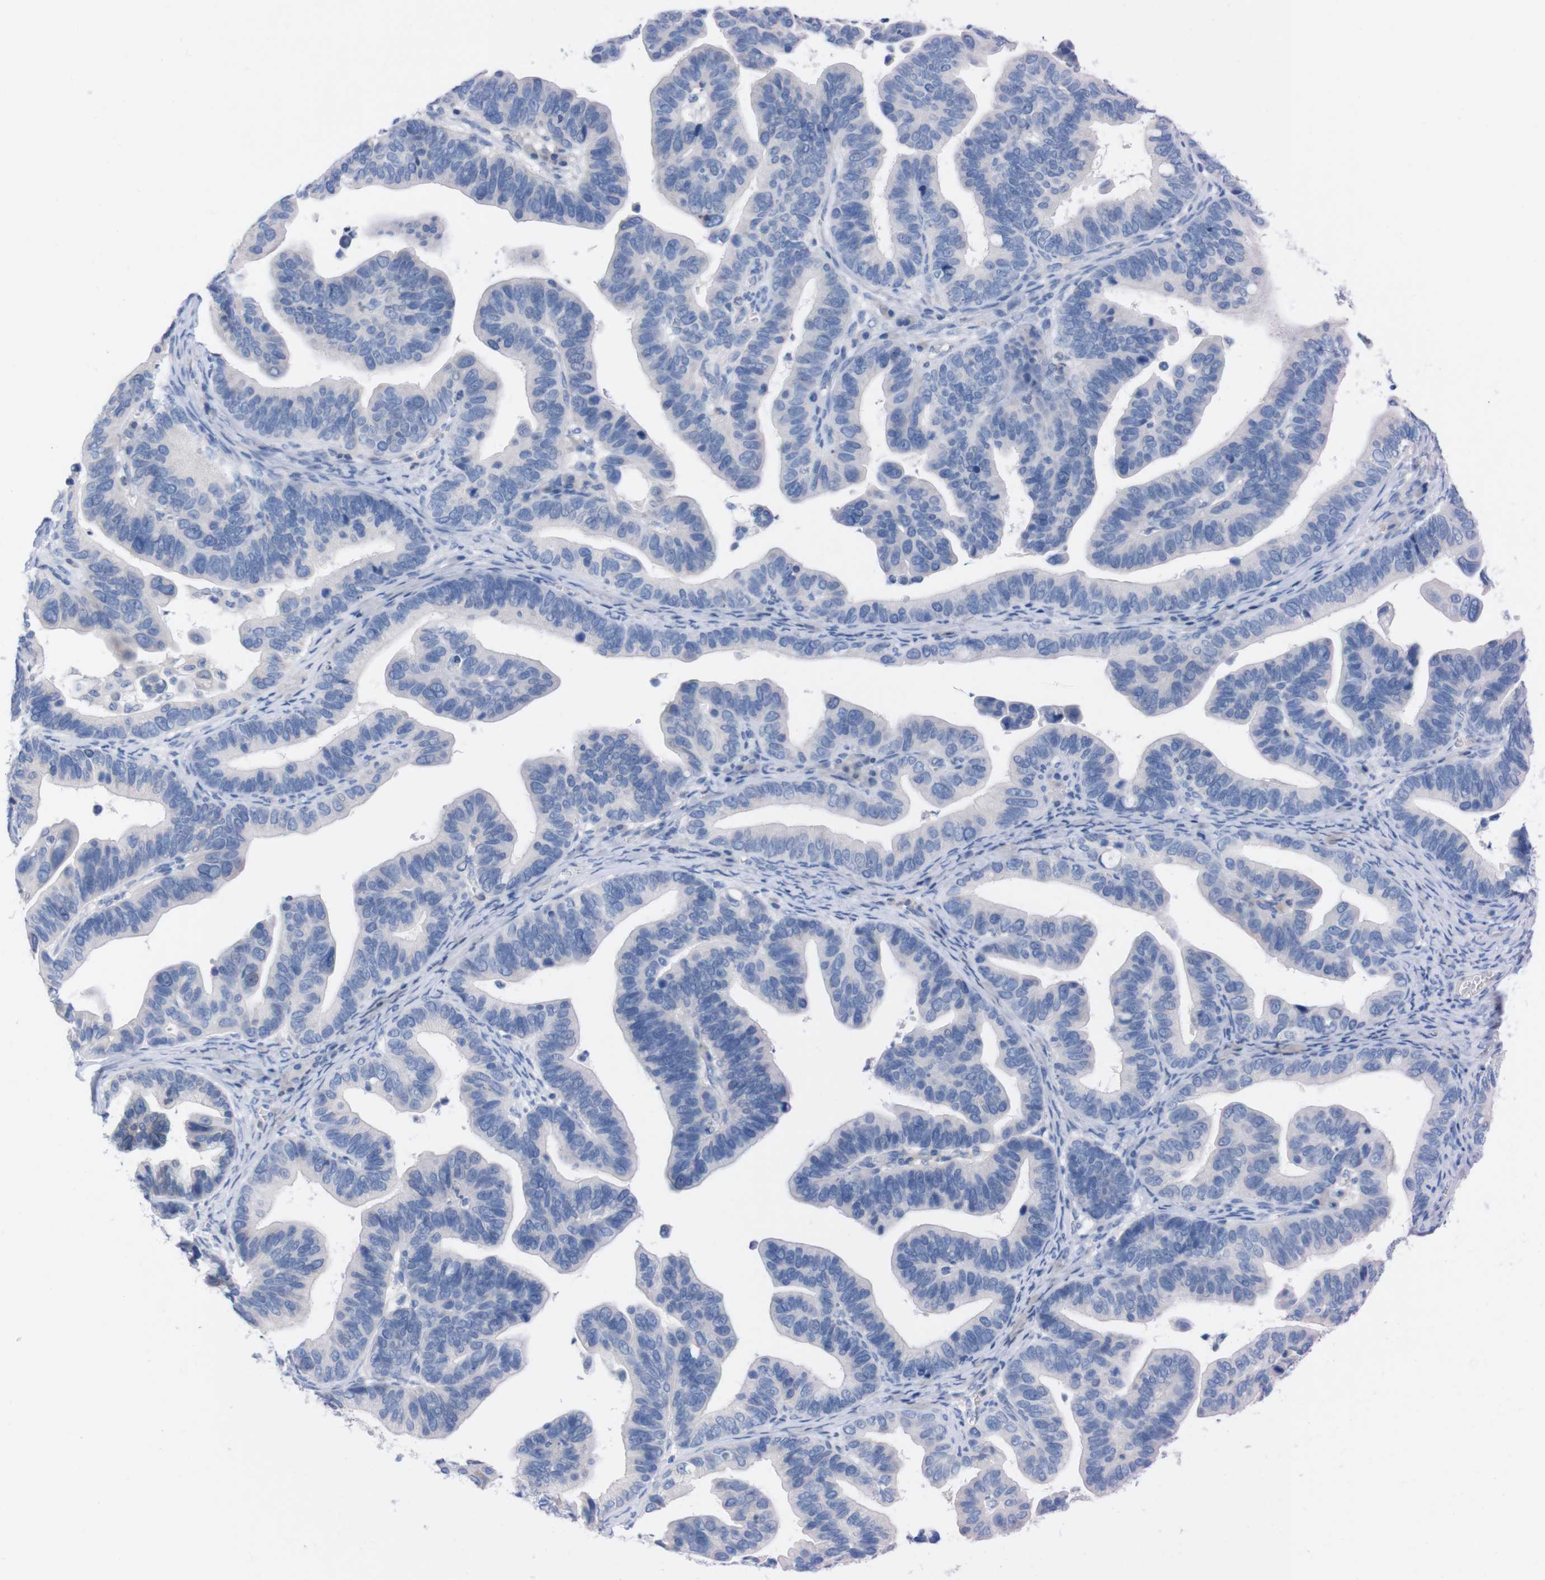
{"staining": {"intensity": "negative", "quantity": "none", "location": "none"}, "tissue": "ovarian cancer", "cell_type": "Tumor cells", "image_type": "cancer", "snomed": [{"axis": "morphology", "description": "Cystadenocarcinoma, serous, NOS"}, {"axis": "topography", "description": "Ovary"}], "caption": "Immunohistochemistry (IHC) of ovarian cancer shows no staining in tumor cells.", "gene": "TMEM243", "patient": {"sex": "female", "age": 56}}